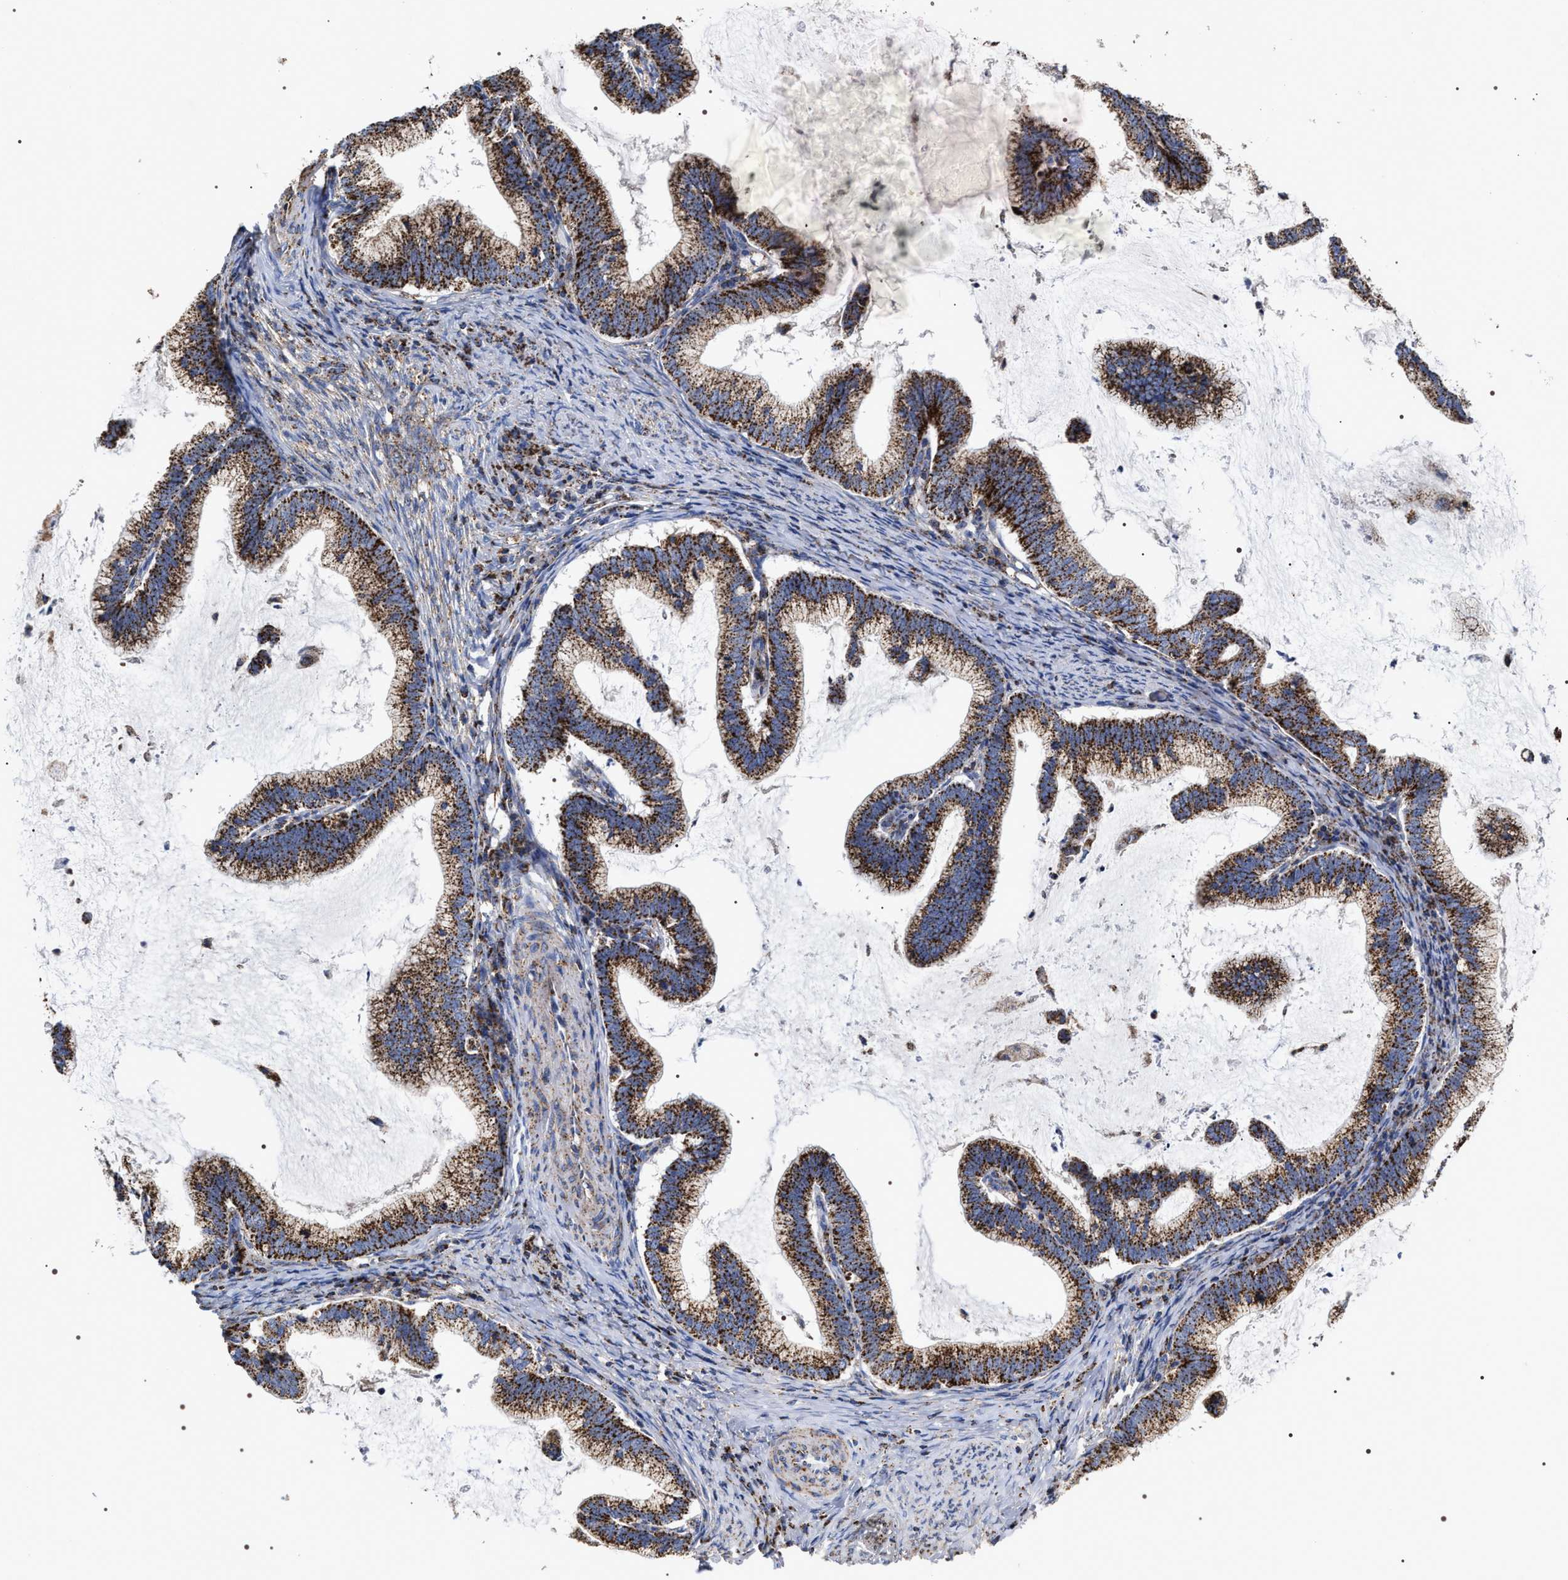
{"staining": {"intensity": "strong", "quantity": ">75%", "location": "cytoplasmic/membranous"}, "tissue": "cervical cancer", "cell_type": "Tumor cells", "image_type": "cancer", "snomed": [{"axis": "morphology", "description": "Adenocarcinoma, NOS"}, {"axis": "topography", "description": "Cervix"}], "caption": "Protein expression analysis of human adenocarcinoma (cervical) reveals strong cytoplasmic/membranous expression in about >75% of tumor cells.", "gene": "COG5", "patient": {"sex": "female", "age": 36}}